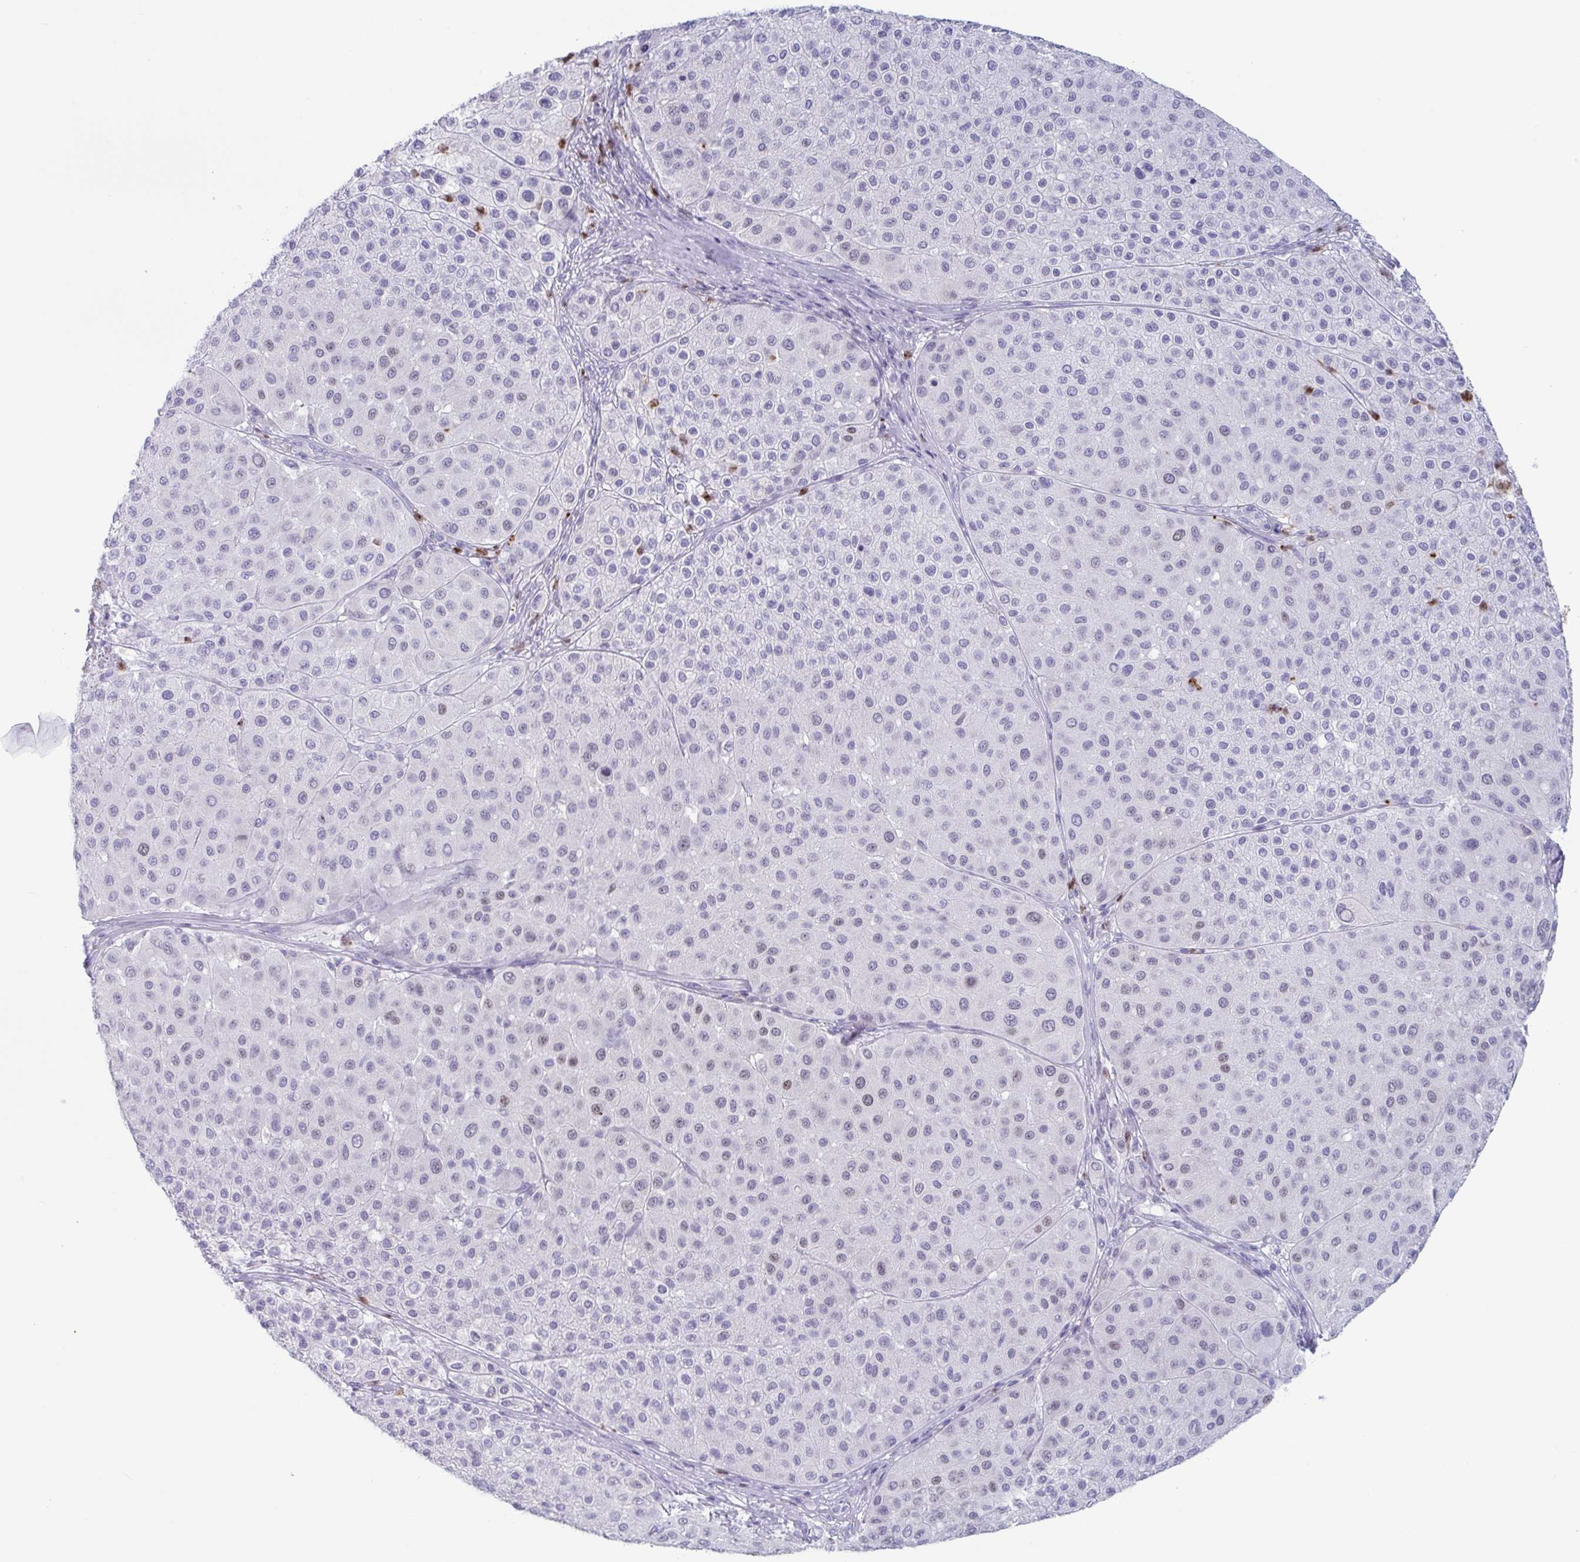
{"staining": {"intensity": "weak", "quantity": "<25%", "location": "nuclear"}, "tissue": "melanoma", "cell_type": "Tumor cells", "image_type": "cancer", "snomed": [{"axis": "morphology", "description": "Malignant melanoma, Metastatic site"}, {"axis": "topography", "description": "Smooth muscle"}], "caption": "A high-resolution image shows immunohistochemistry staining of melanoma, which demonstrates no significant staining in tumor cells.", "gene": "CYP4F11", "patient": {"sex": "male", "age": 41}}